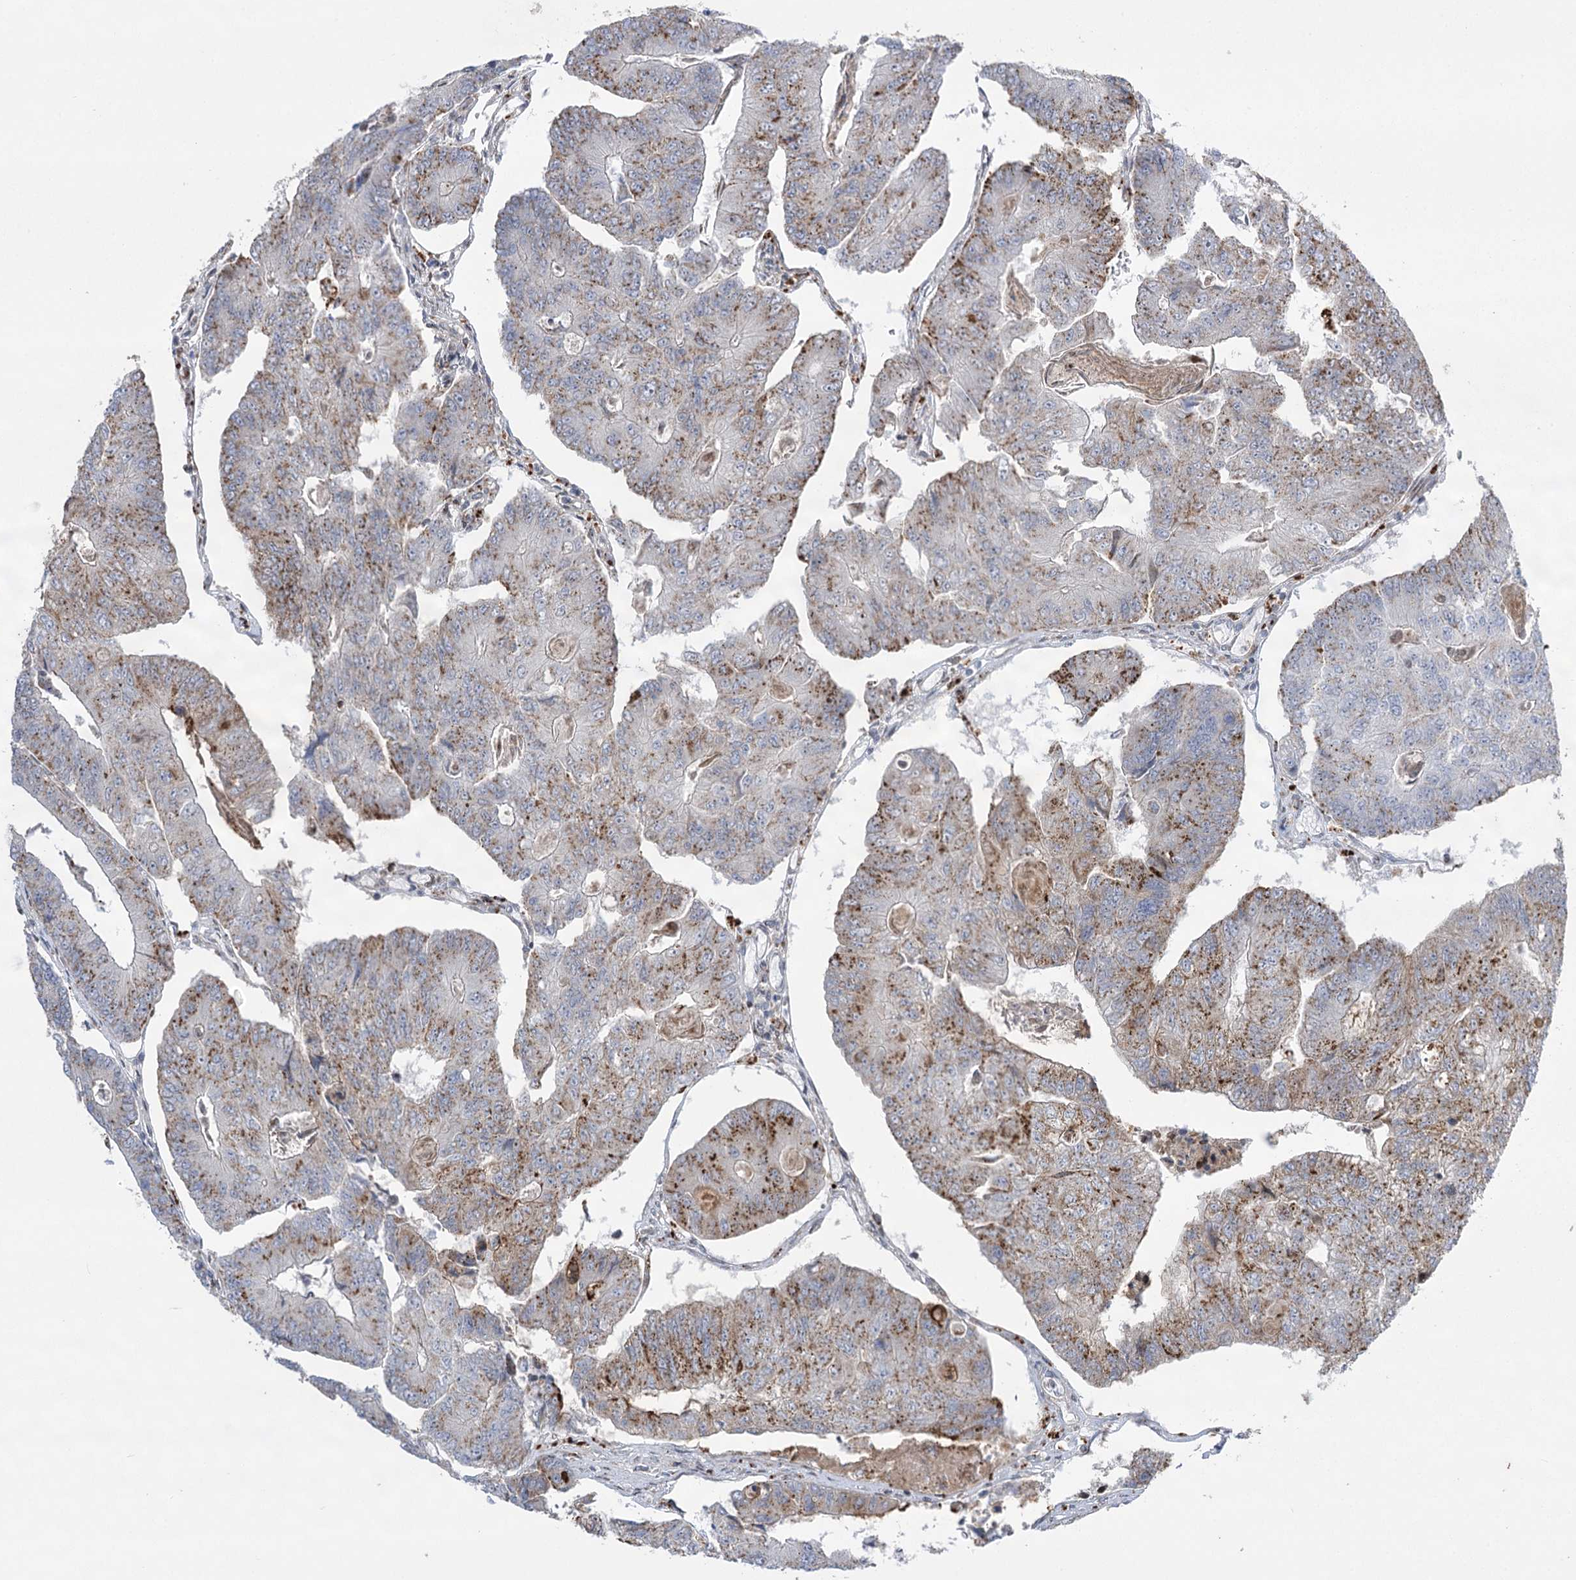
{"staining": {"intensity": "moderate", "quantity": "25%-75%", "location": "cytoplasmic/membranous"}, "tissue": "colorectal cancer", "cell_type": "Tumor cells", "image_type": "cancer", "snomed": [{"axis": "morphology", "description": "Adenocarcinoma, NOS"}, {"axis": "topography", "description": "Colon"}], "caption": "A brown stain shows moderate cytoplasmic/membranous positivity of a protein in adenocarcinoma (colorectal) tumor cells. (Brightfield microscopy of DAB IHC at high magnification).", "gene": "NME7", "patient": {"sex": "female", "age": 67}}